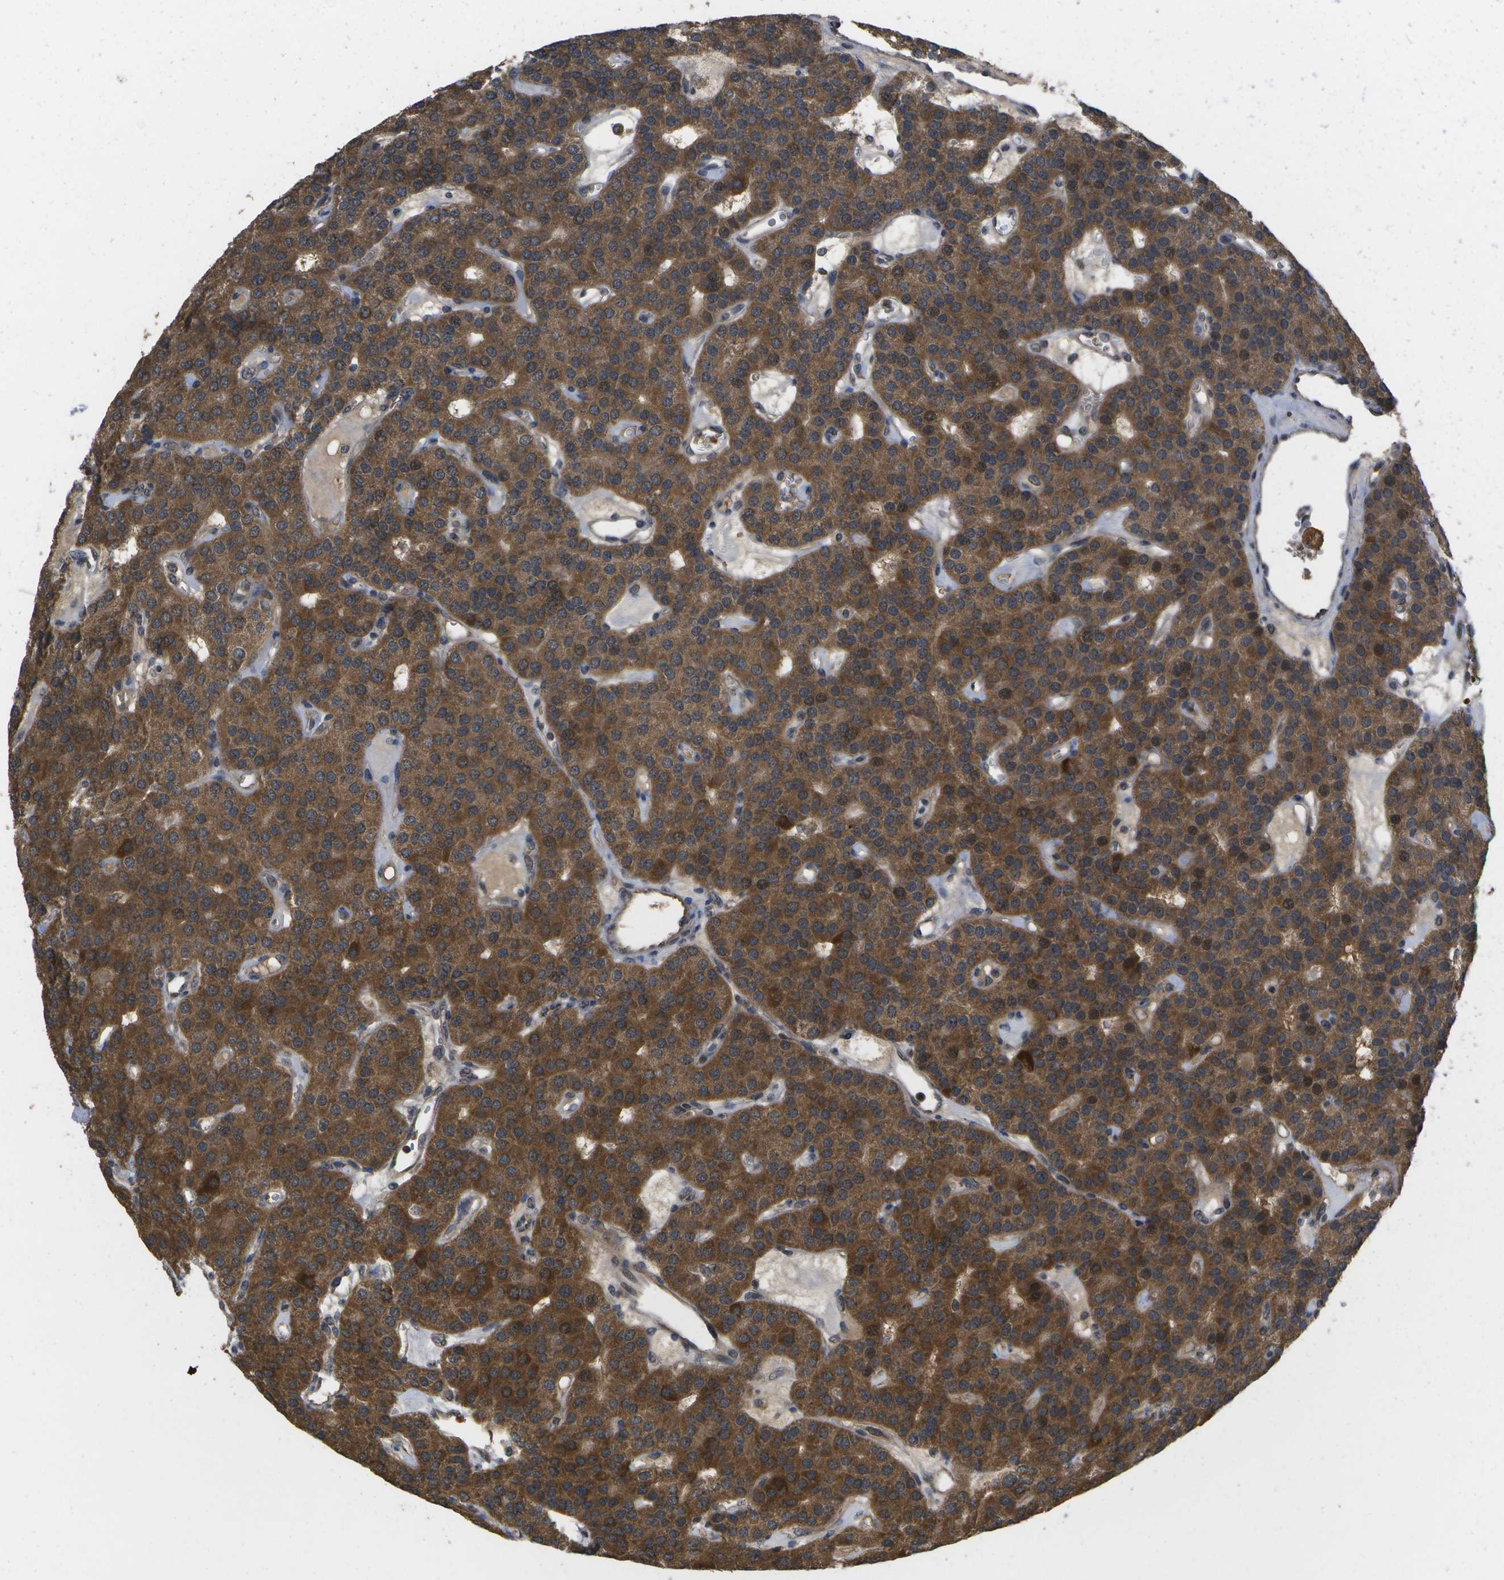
{"staining": {"intensity": "strong", "quantity": ">75%", "location": "cytoplasmic/membranous"}, "tissue": "parathyroid gland", "cell_type": "Glandular cells", "image_type": "normal", "snomed": [{"axis": "morphology", "description": "Normal tissue, NOS"}, {"axis": "morphology", "description": "Adenoma, NOS"}, {"axis": "topography", "description": "Parathyroid gland"}], "caption": "A brown stain highlights strong cytoplasmic/membranous expression of a protein in glandular cells of benign human parathyroid gland. Using DAB (brown) and hematoxylin (blue) stains, captured at high magnification using brightfield microscopy.", "gene": "ALAS1", "patient": {"sex": "female", "age": 86}}